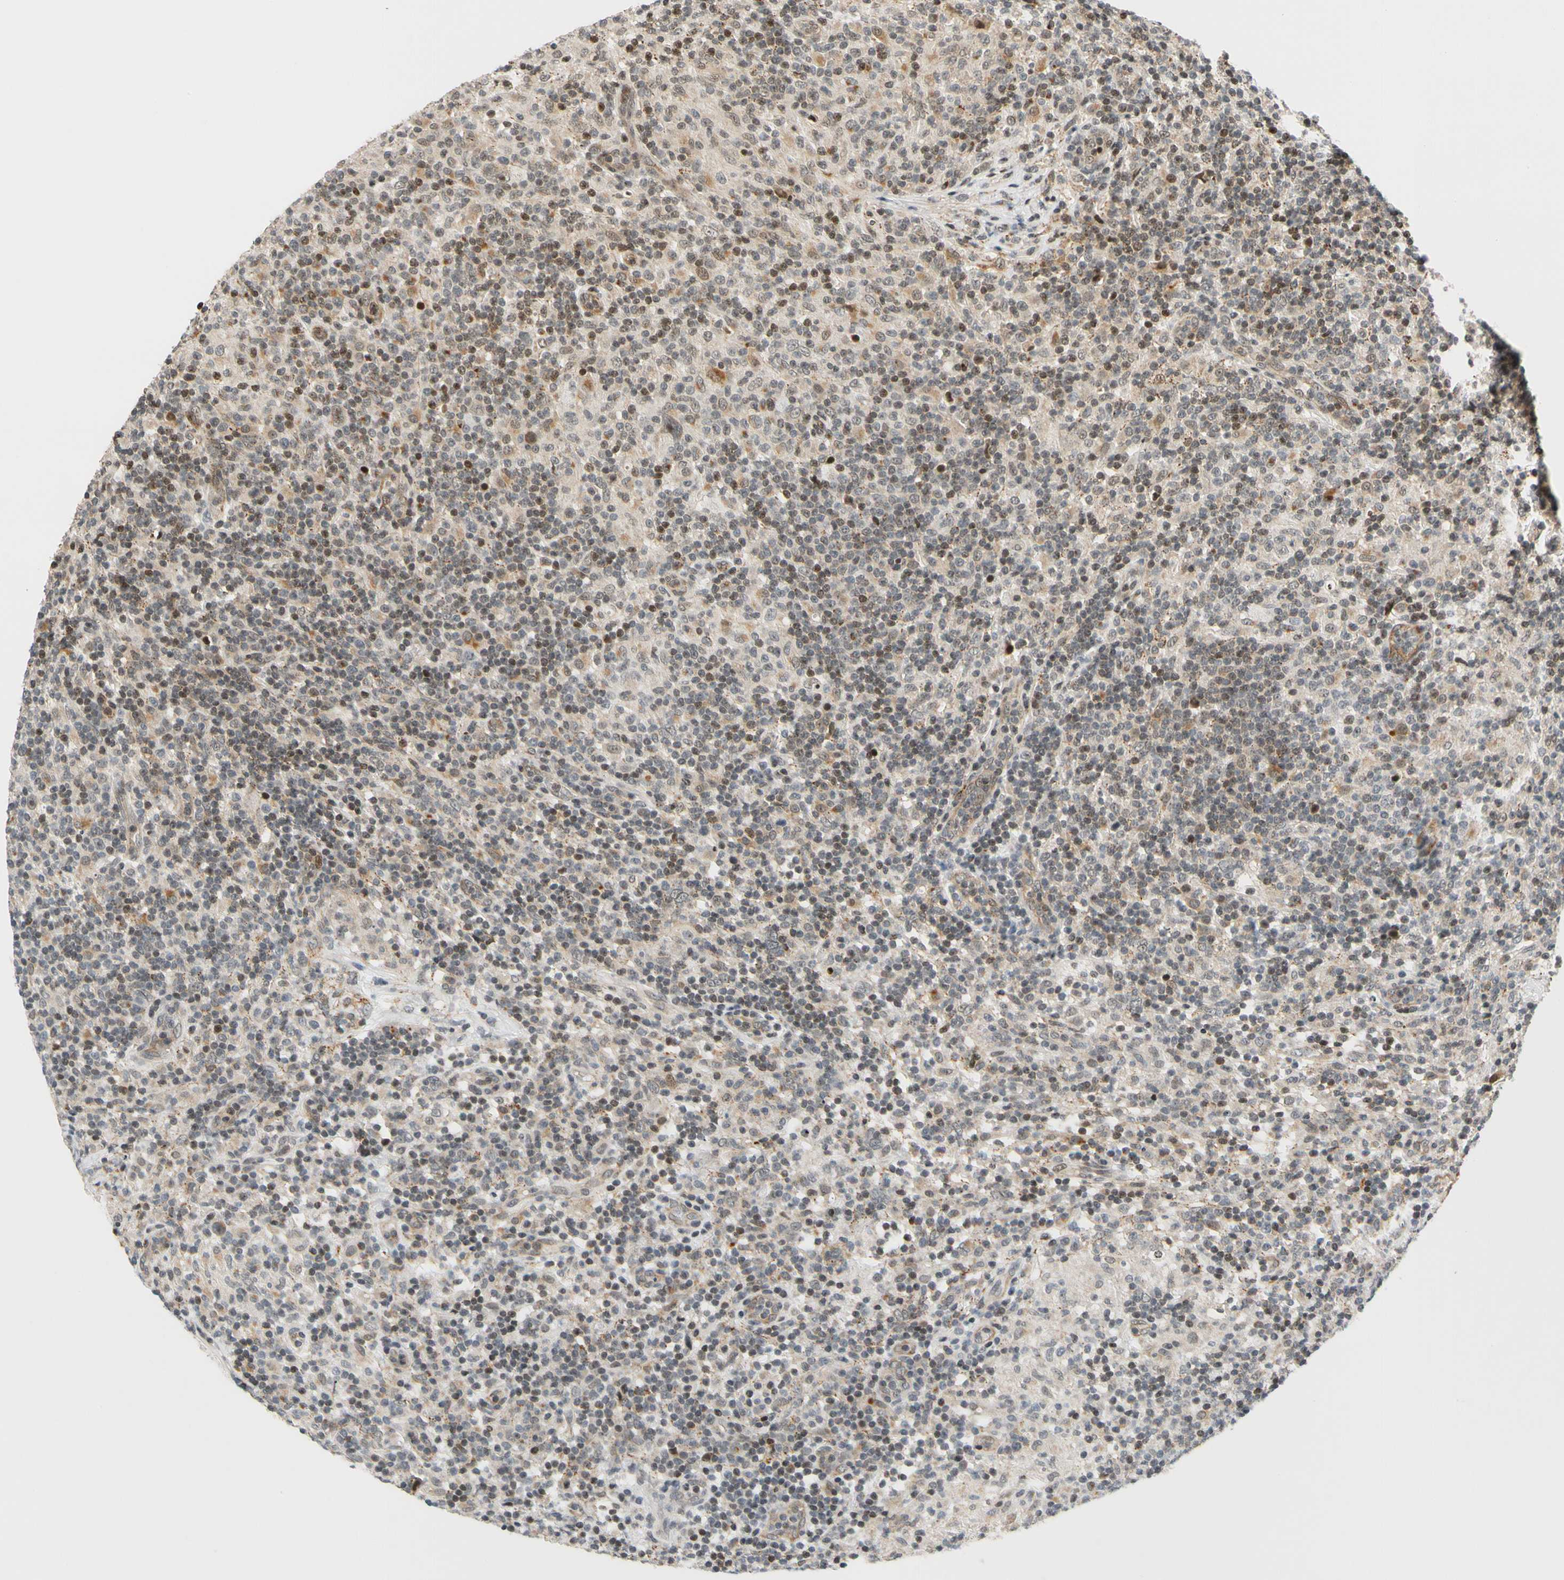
{"staining": {"intensity": "weak", "quantity": ">75%", "location": "nuclear"}, "tissue": "lymphoma", "cell_type": "Tumor cells", "image_type": "cancer", "snomed": [{"axis": "morphology", "description": "Hodgkin's disease, NOS"}, {"axis": "topography", "description": "Lymph node"}], "caption": "About >75% of tumor cells in human lymphoma reveal weak nuclear protein staining as visualized by brown immunohistochemical staining.", "gene": "CDK7", "patient": {"sex": "male", "age": 70}}